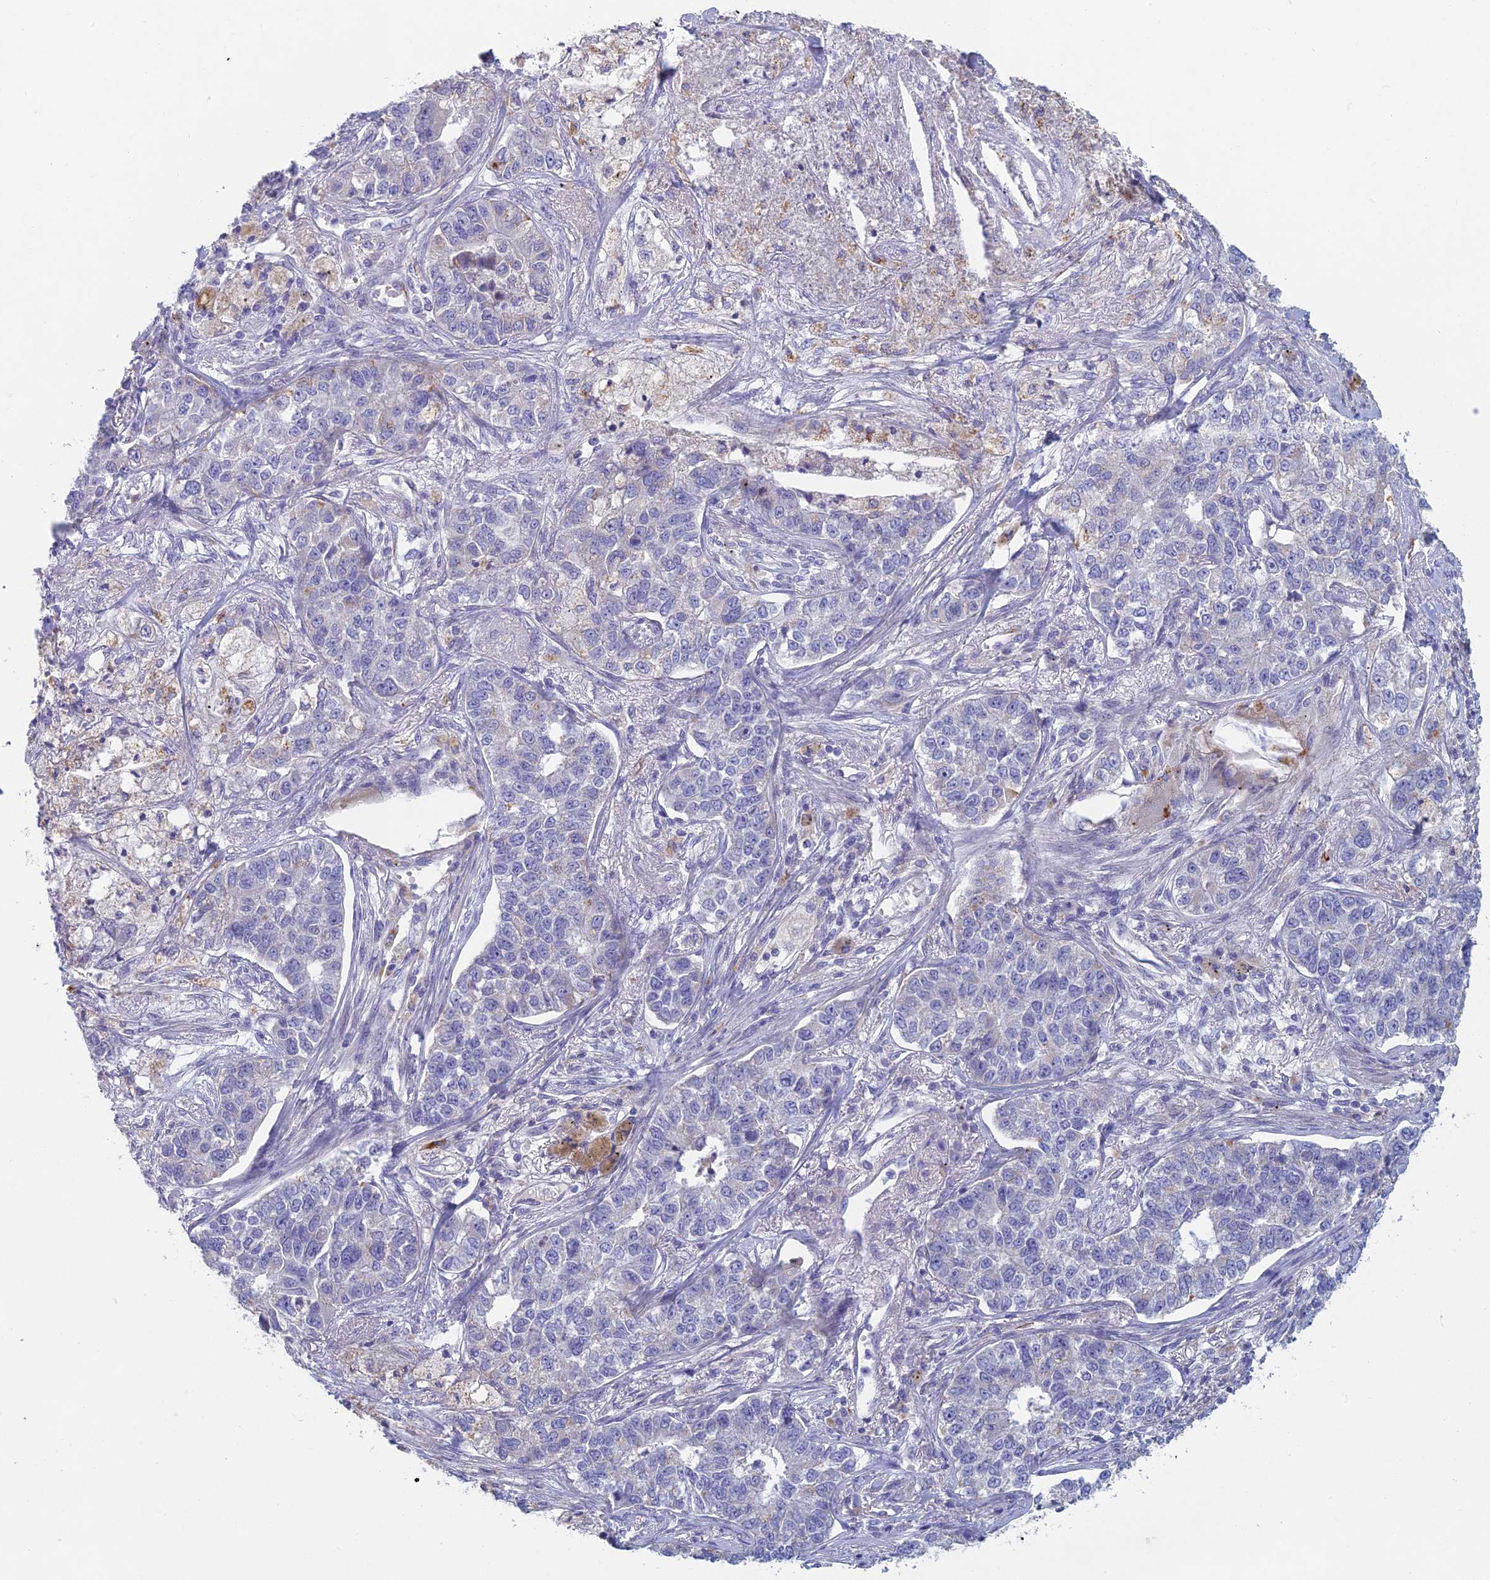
{"staining": {"intensity": "negative", "quantity": "none", "location": "none"}, "tissue": "lung cancer", "cell_type": "Tumor cells", "image_type": "cancer", "snomed": [{"axis": "morphology", "description": "Adenocarcinoma, NOS"}, {"axis": "topography", "description": "Lung"}], "caption": "Human lung adenocarcinoma stained for a protein using immunohistochemistry (IHC) shows no positivity in tumor cells.", "gene": "FERD3L", "patient": {"sex": "male", "age": 49}}